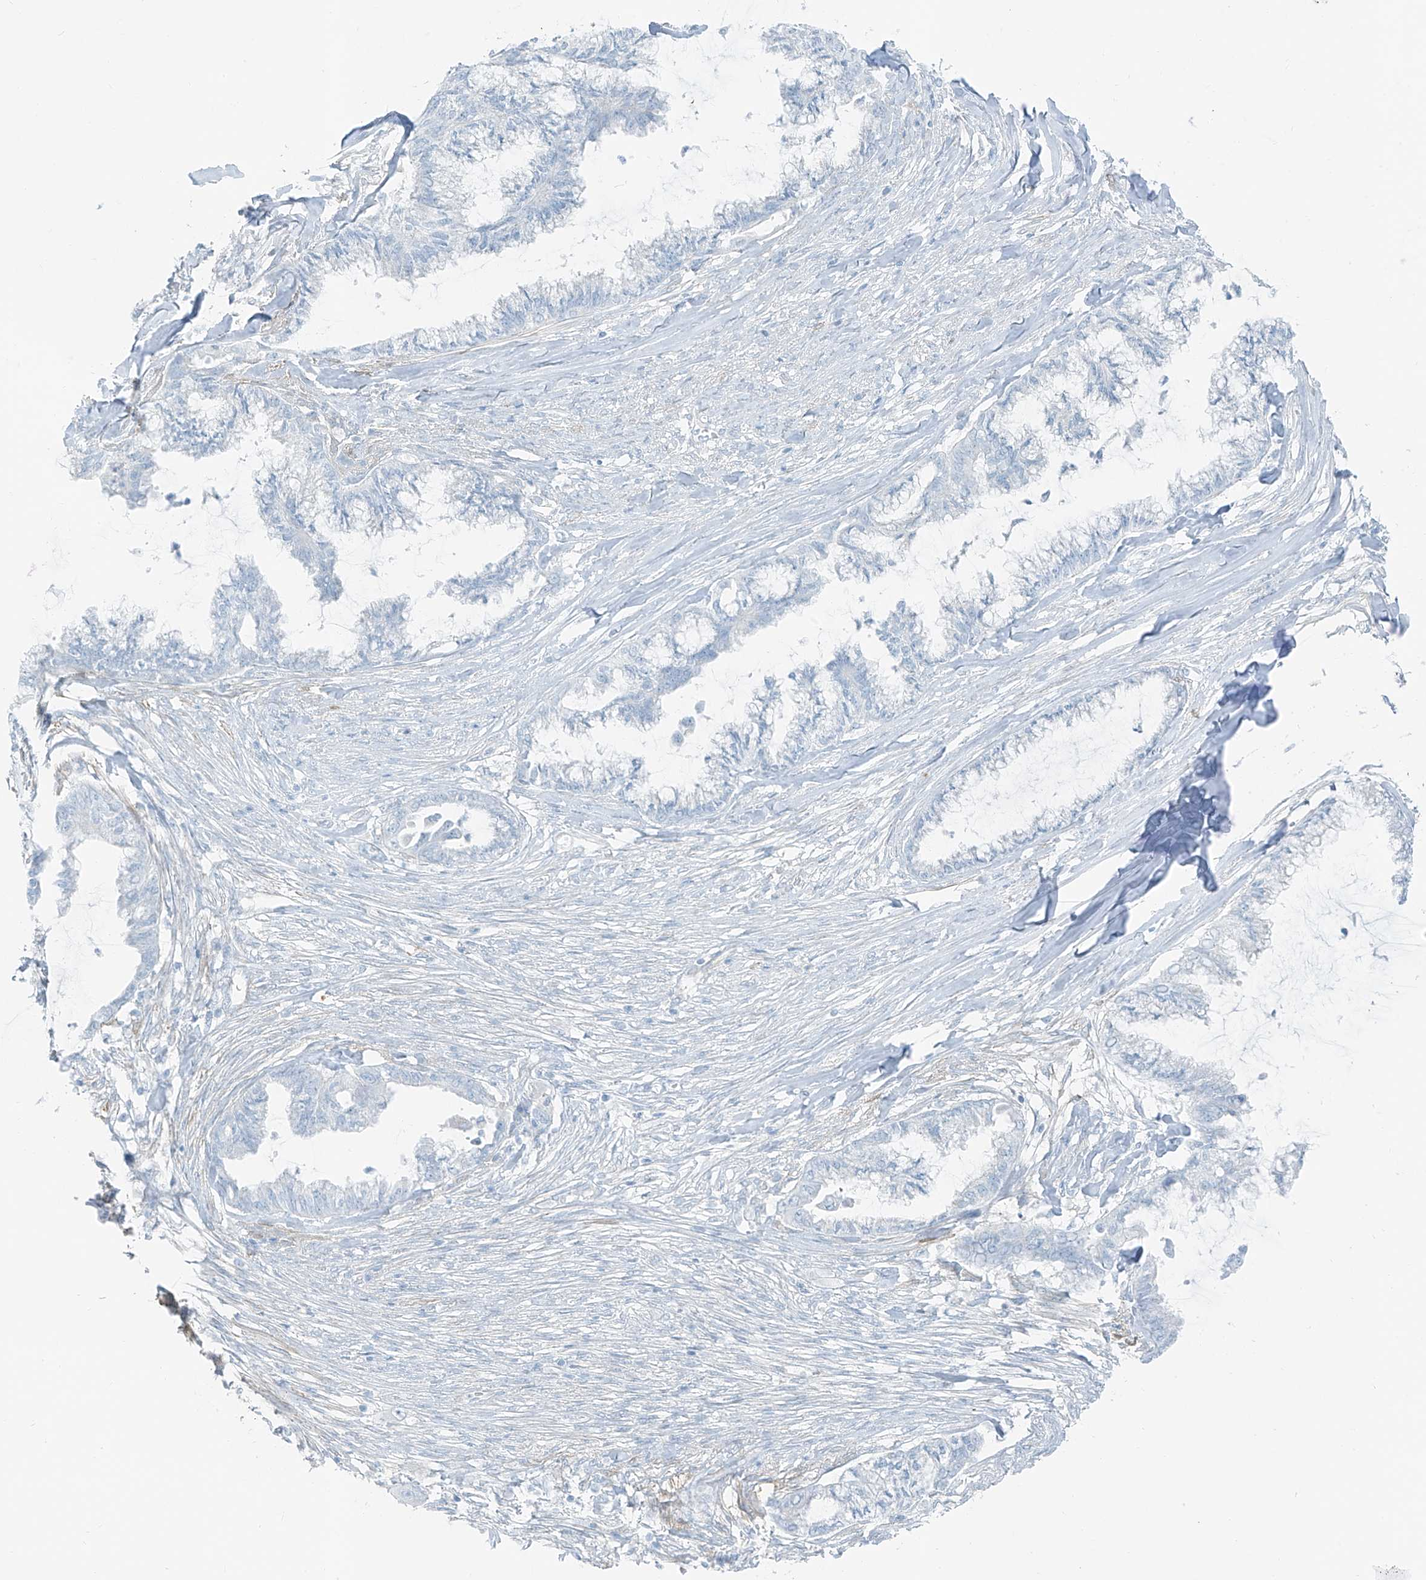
{"staining": {"intensity": "negative", "quantity": "none", "location": "none"}, "tissue": "endometrial cancer", "cell_type": "Tumor cells", "image_type": "cancer", "snomed": [{"axis": "morphology", "description": "Adenocarcinoma, NOS"}, {"axis": "topography", "description": "Endometrium"}], "caption": "A high-resolution histopathology image shows immunohistochemistry (IHC) staining of adenocarcinoma (endometrial), which exhibits no significant positivity in tumor cells.", "gene": "SMCP", "patient": {"sex": "female", "age": 86}}